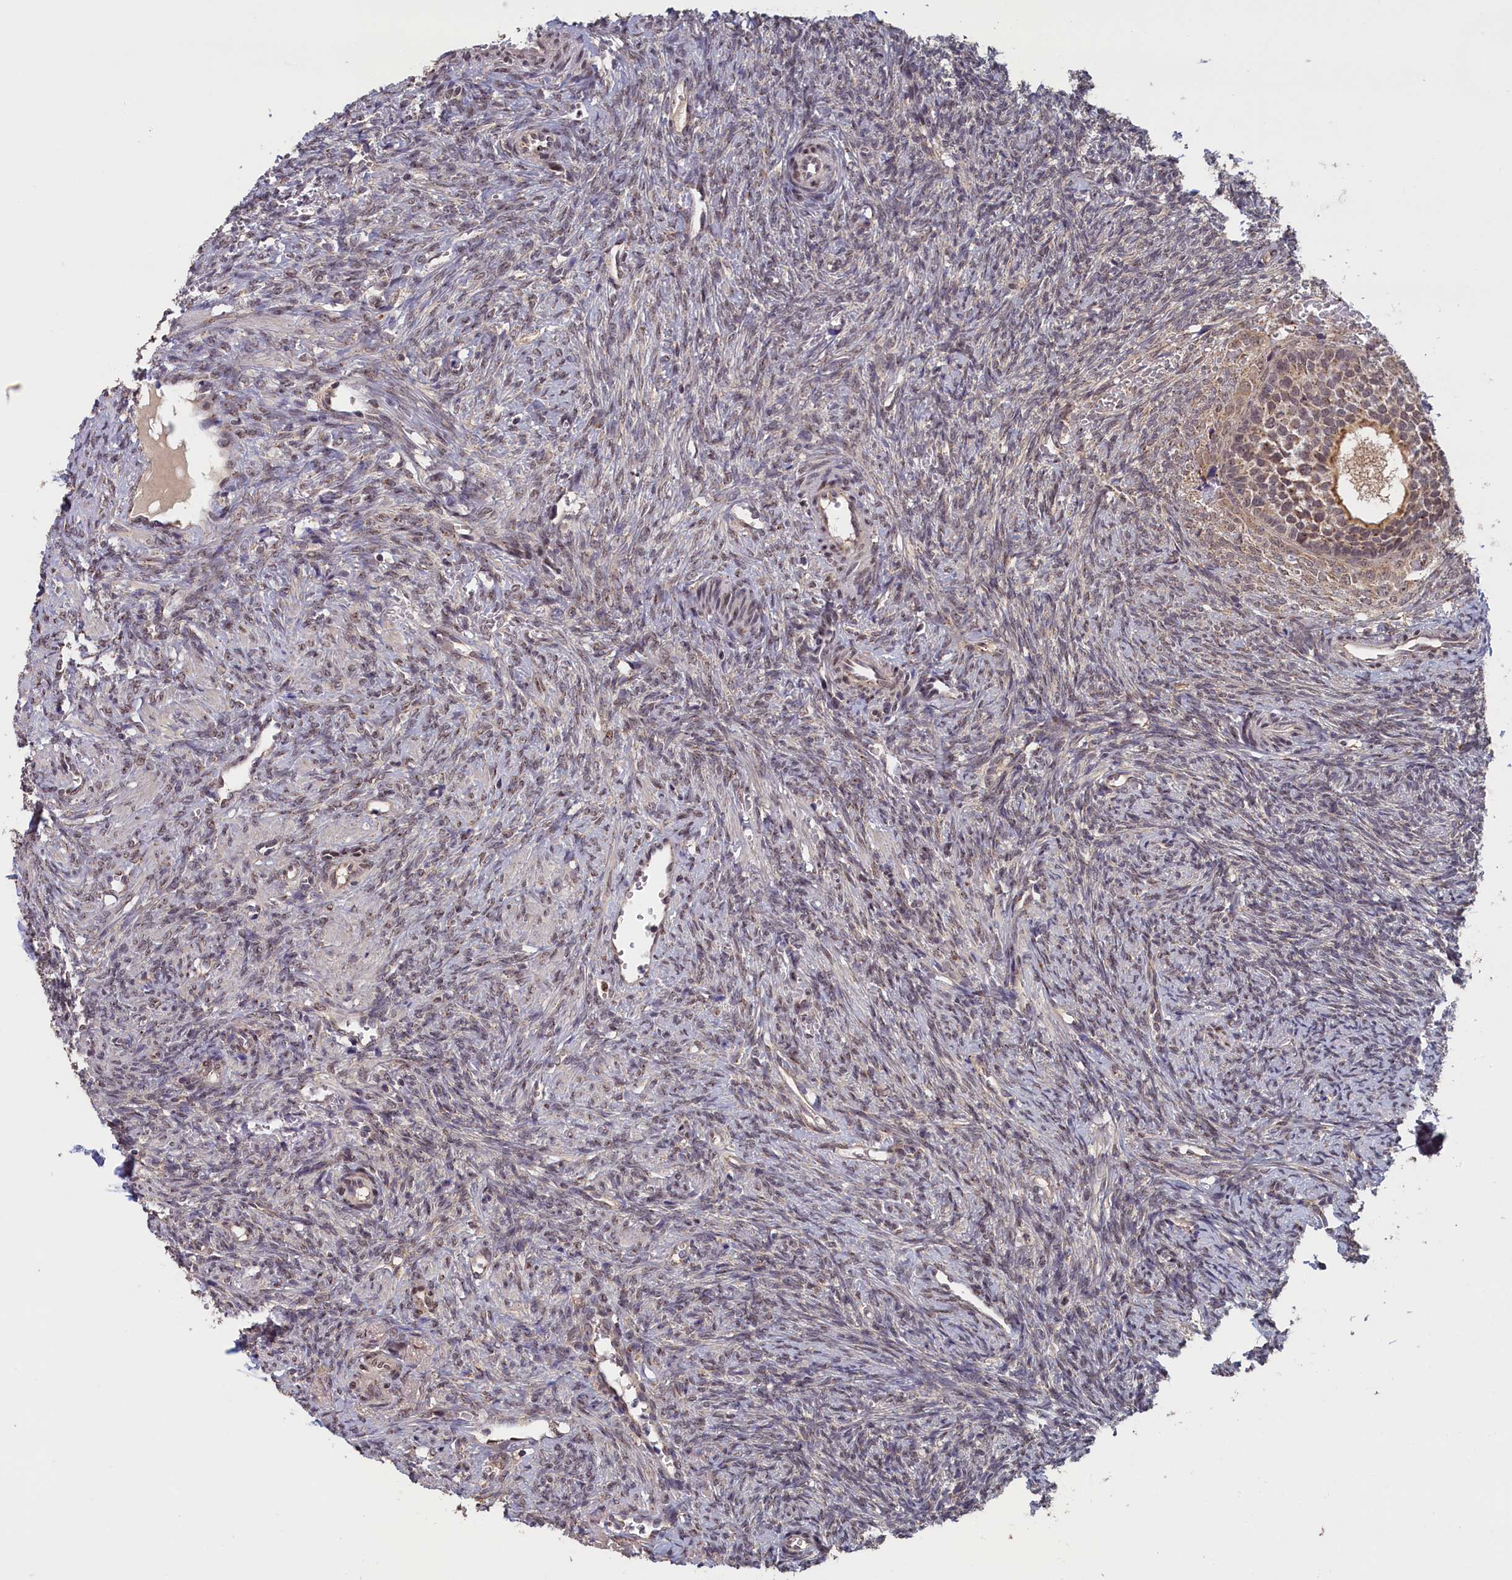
{"staining": {"intensity": "moderate", "quantity": "<25%", "location": "cytoplasmic/membranous"}, "tissue": "ovary", "cell_type": "Follicle cells", "image_type": "normal", "snomed": [{"axis": "morphology", "description": "Normal tissue, NOS"}, {"axis": "topography", "description": "Ovary"}], "caption": "Approximately <25% of follicle cells in benign human ovary reveal moderate cytoplasmic/membranous protein positivity as visualized by brown immunohistochemical staining.", "gene": "PIGQ", "patient": {"sex": "female", "age": 41}}